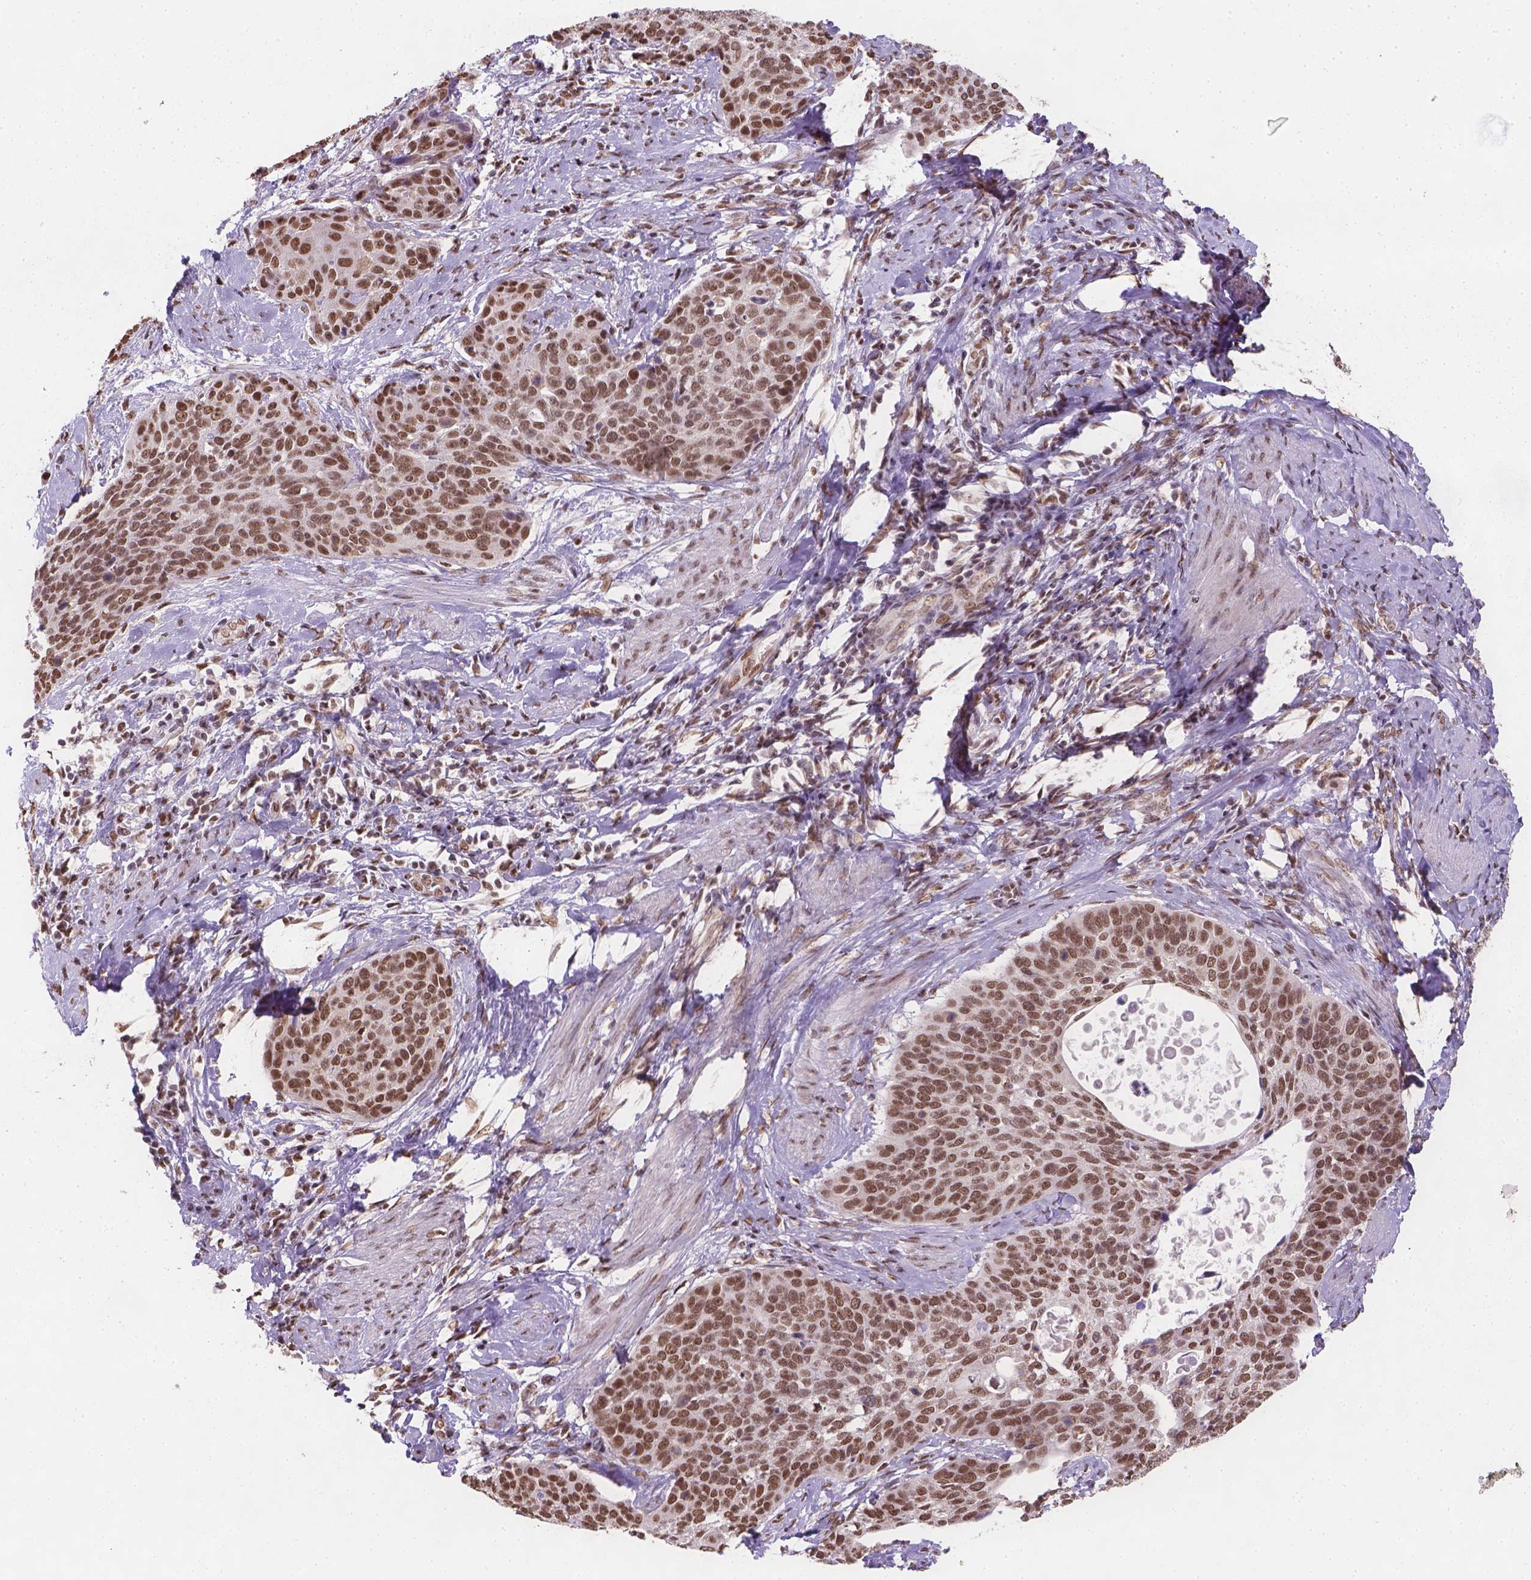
{"staining": {"intensity": "moderate", "quantity": ">75%", "location": "nuclear"}, "tissue": "cervical cancer", "cell_type": "Tumor cells", "image_type": "cancer", "snomed": [{"axis": "morphology", "description": "Squamous cell carcinoma, NOS"}, {"axis": "topography", "description": "Cervix"}], "caption": "Moderate nuclear staining is present in approximately >75% of tumor cells in cervical cancer (squamous cell carcinoma).", "gene": "FANCE", "patient": {"sex": "female", "age": 69}}